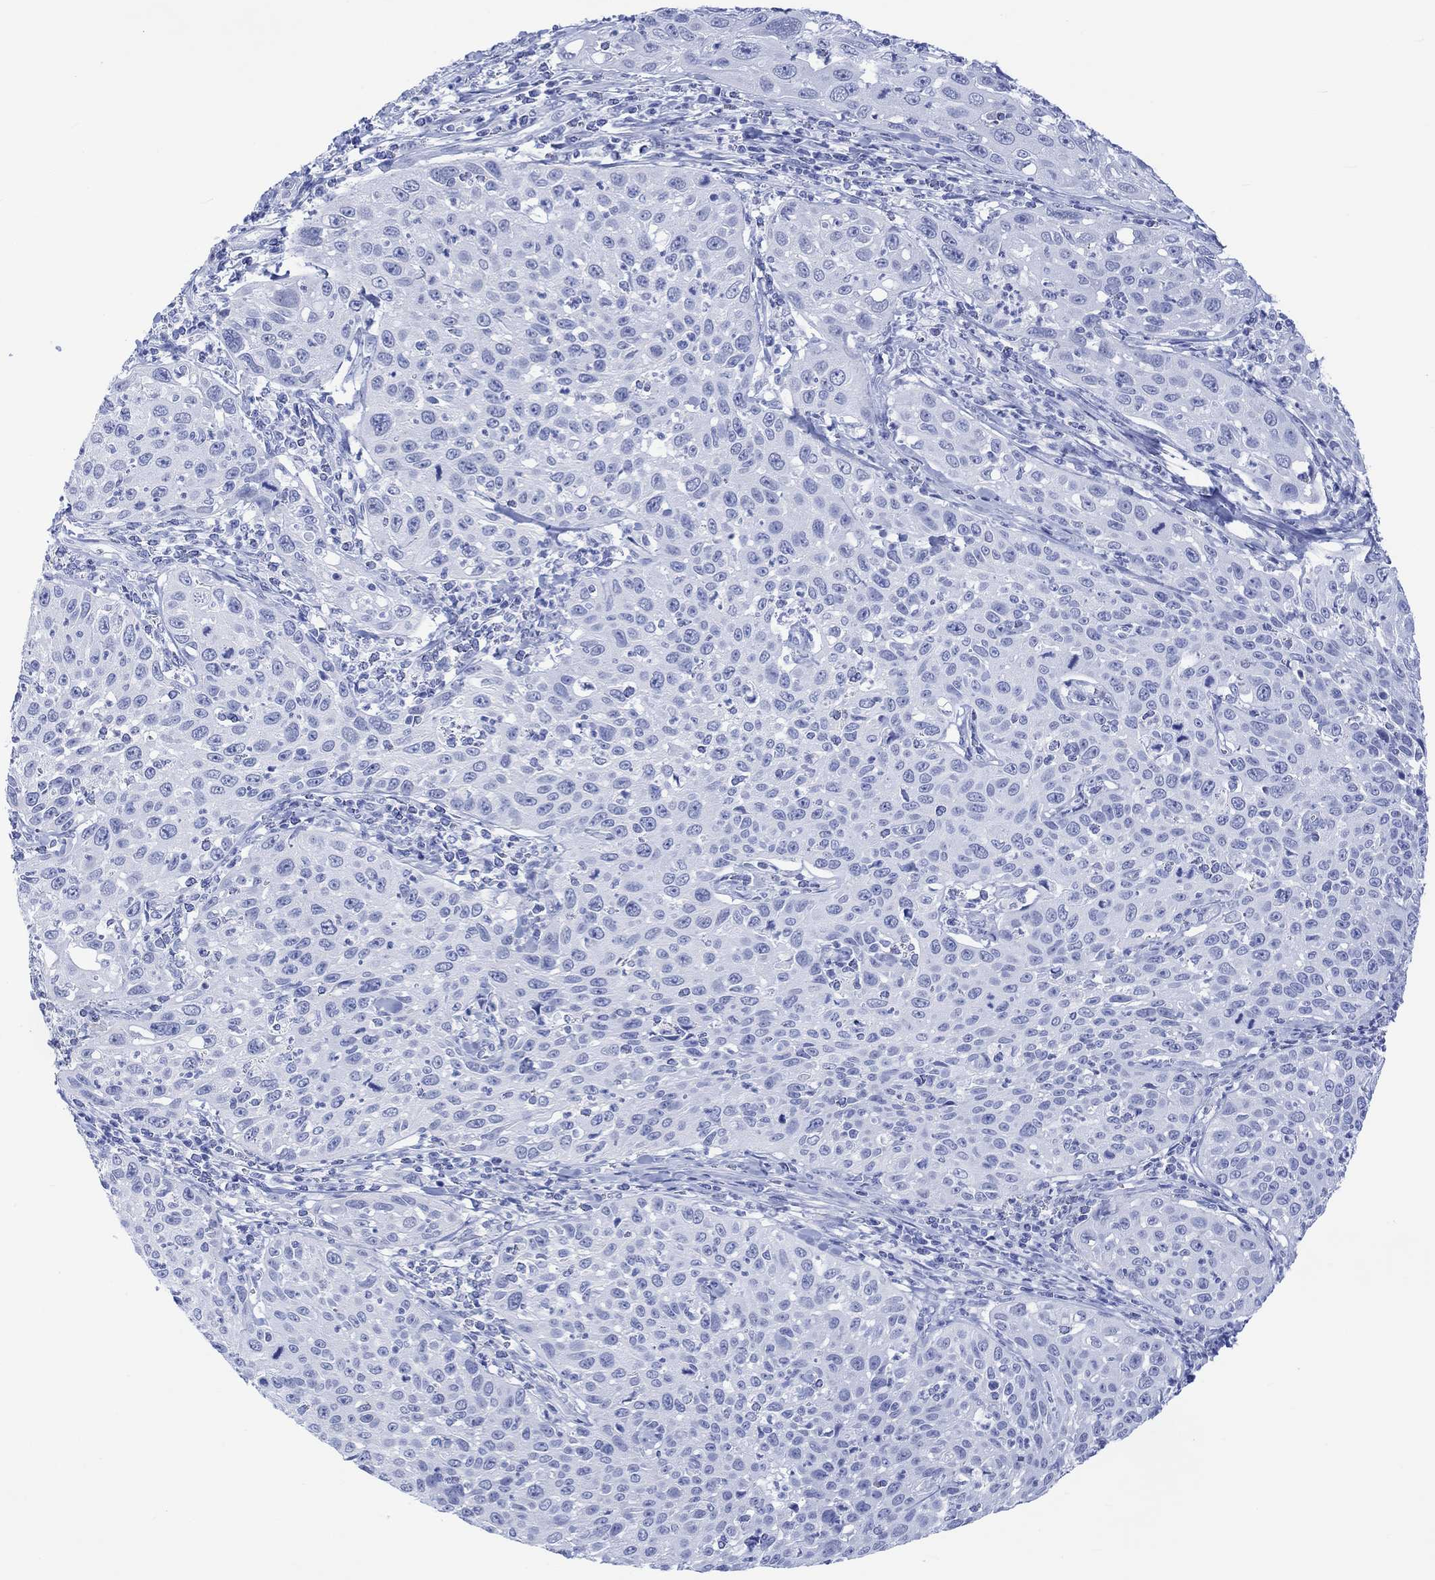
{"staining": {"intensity": "negative", "quantity": "none", "location": "none"}, "tissue": "cervical cancer", "cell_type": "Tumor cells", "image_type": "cancer", "snomed": [{"axis": "morphology", "description": "Squamous cell carcinoma, NOS"}, {"axis": "topography", "description": "Cervix"}], "caption": "Immunohistochemistry (IHC) micrograph of neoplastic tissue: cervical cancer stained with DAB reveals no significant protein expression in tumor cells. The staining was performed using DAB to visualize the protein expression in brown, while the nuclei were stained in blue with hematoxylin (Magnification: 20x).", "gene": "CELF4", "patient": {"sex": "female", "age": 26}}